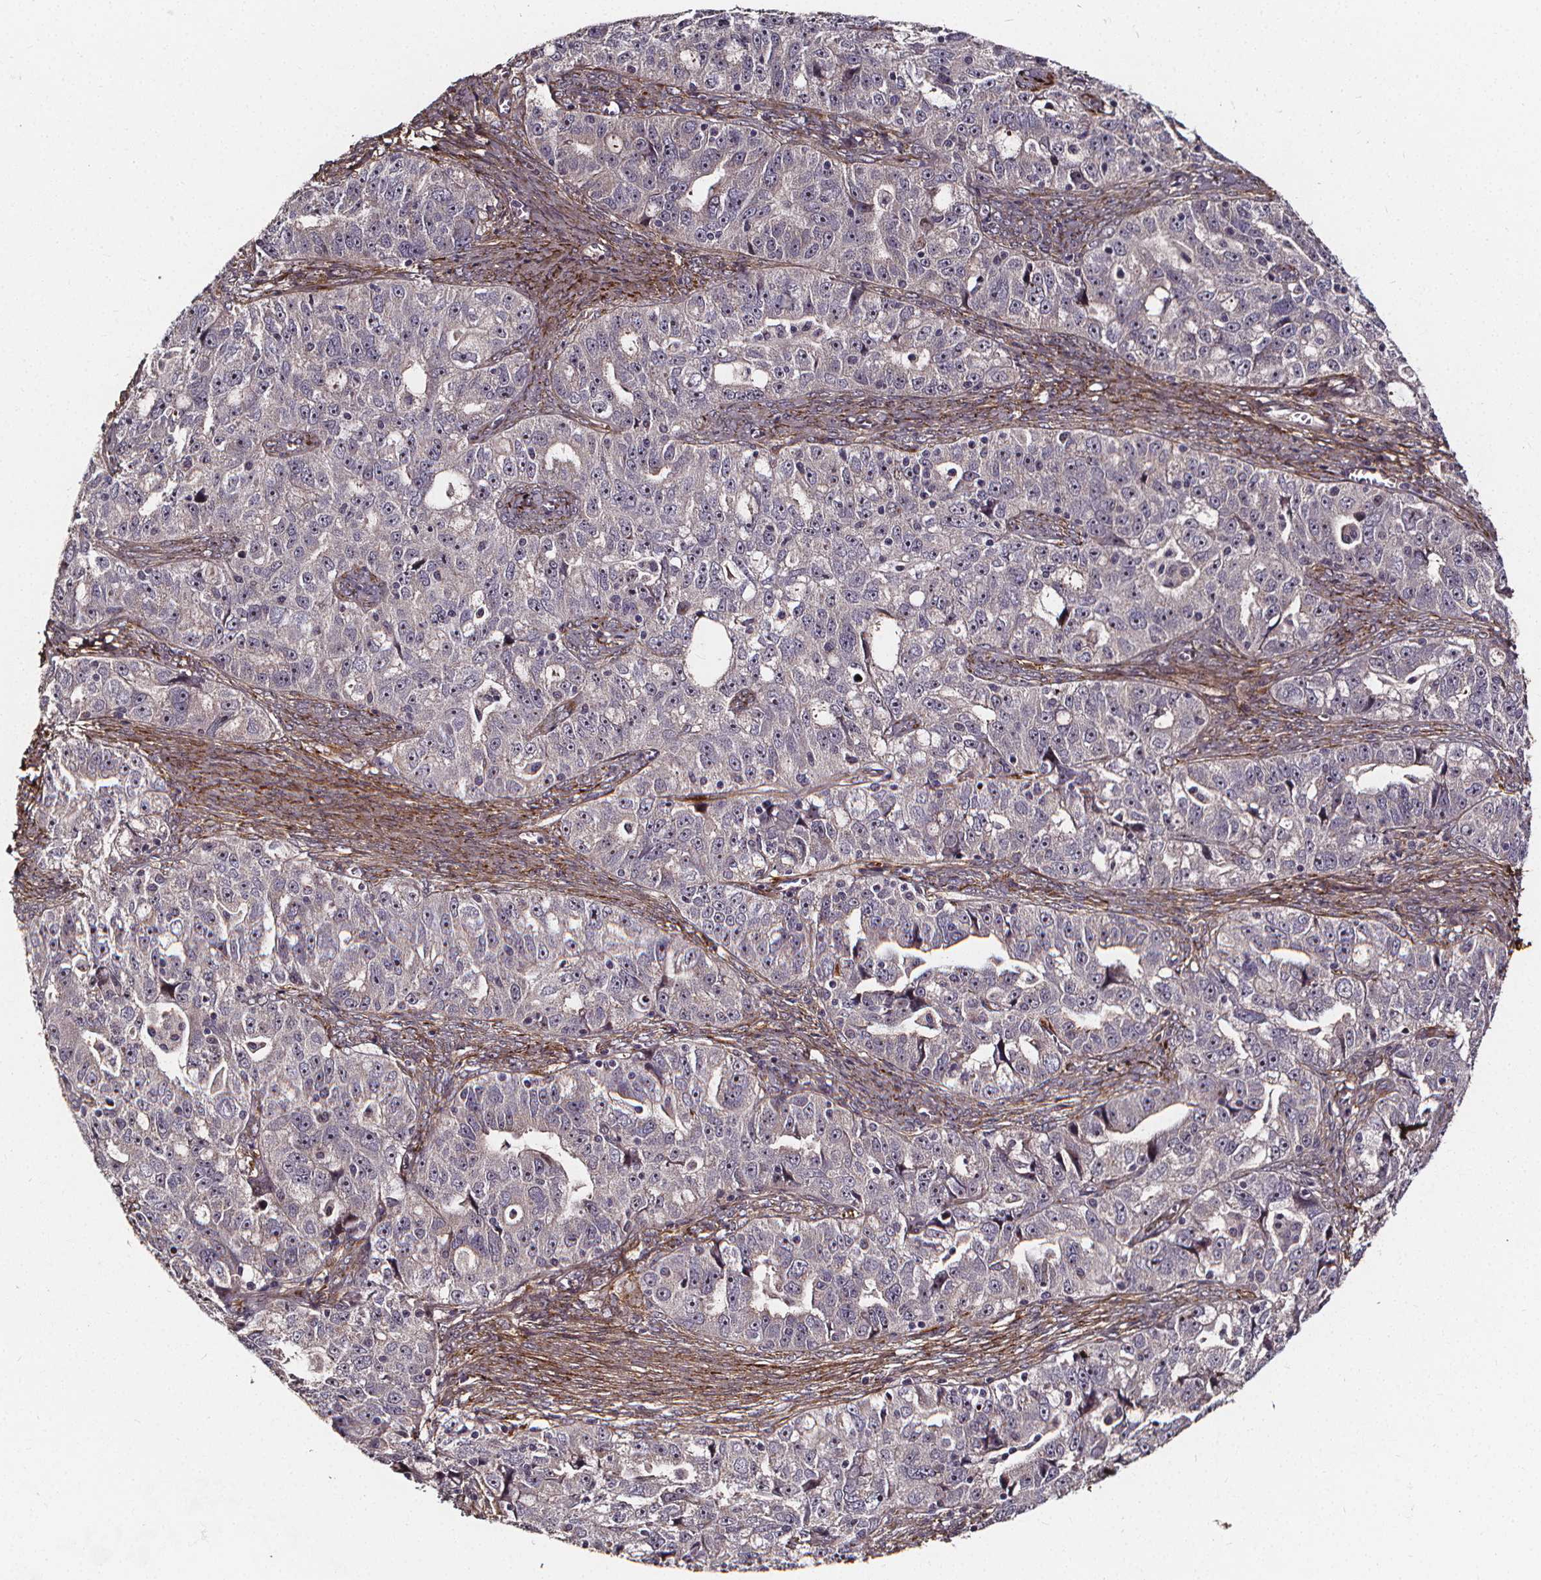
{"staining": {"intensity": "negative", "quantity": "none", "location": "none"}, "tissue": "ovarian cancer", "cell_type": "Tumor cells", "image_type": "cancer", "snomed": [{"axis": "morphology", "description": "Cystadenocarcinoma, serous, NOS"}, {"axis": "topography", "description": "Ovary"}], "caption": "Immunohistochemistry (IHC) of human ovarian cancer (serous cystadenocarcinoma) shows no expression in tumor cells.", "gene": "AEBP1", "patient": {"sex": "female", "age": 51}}